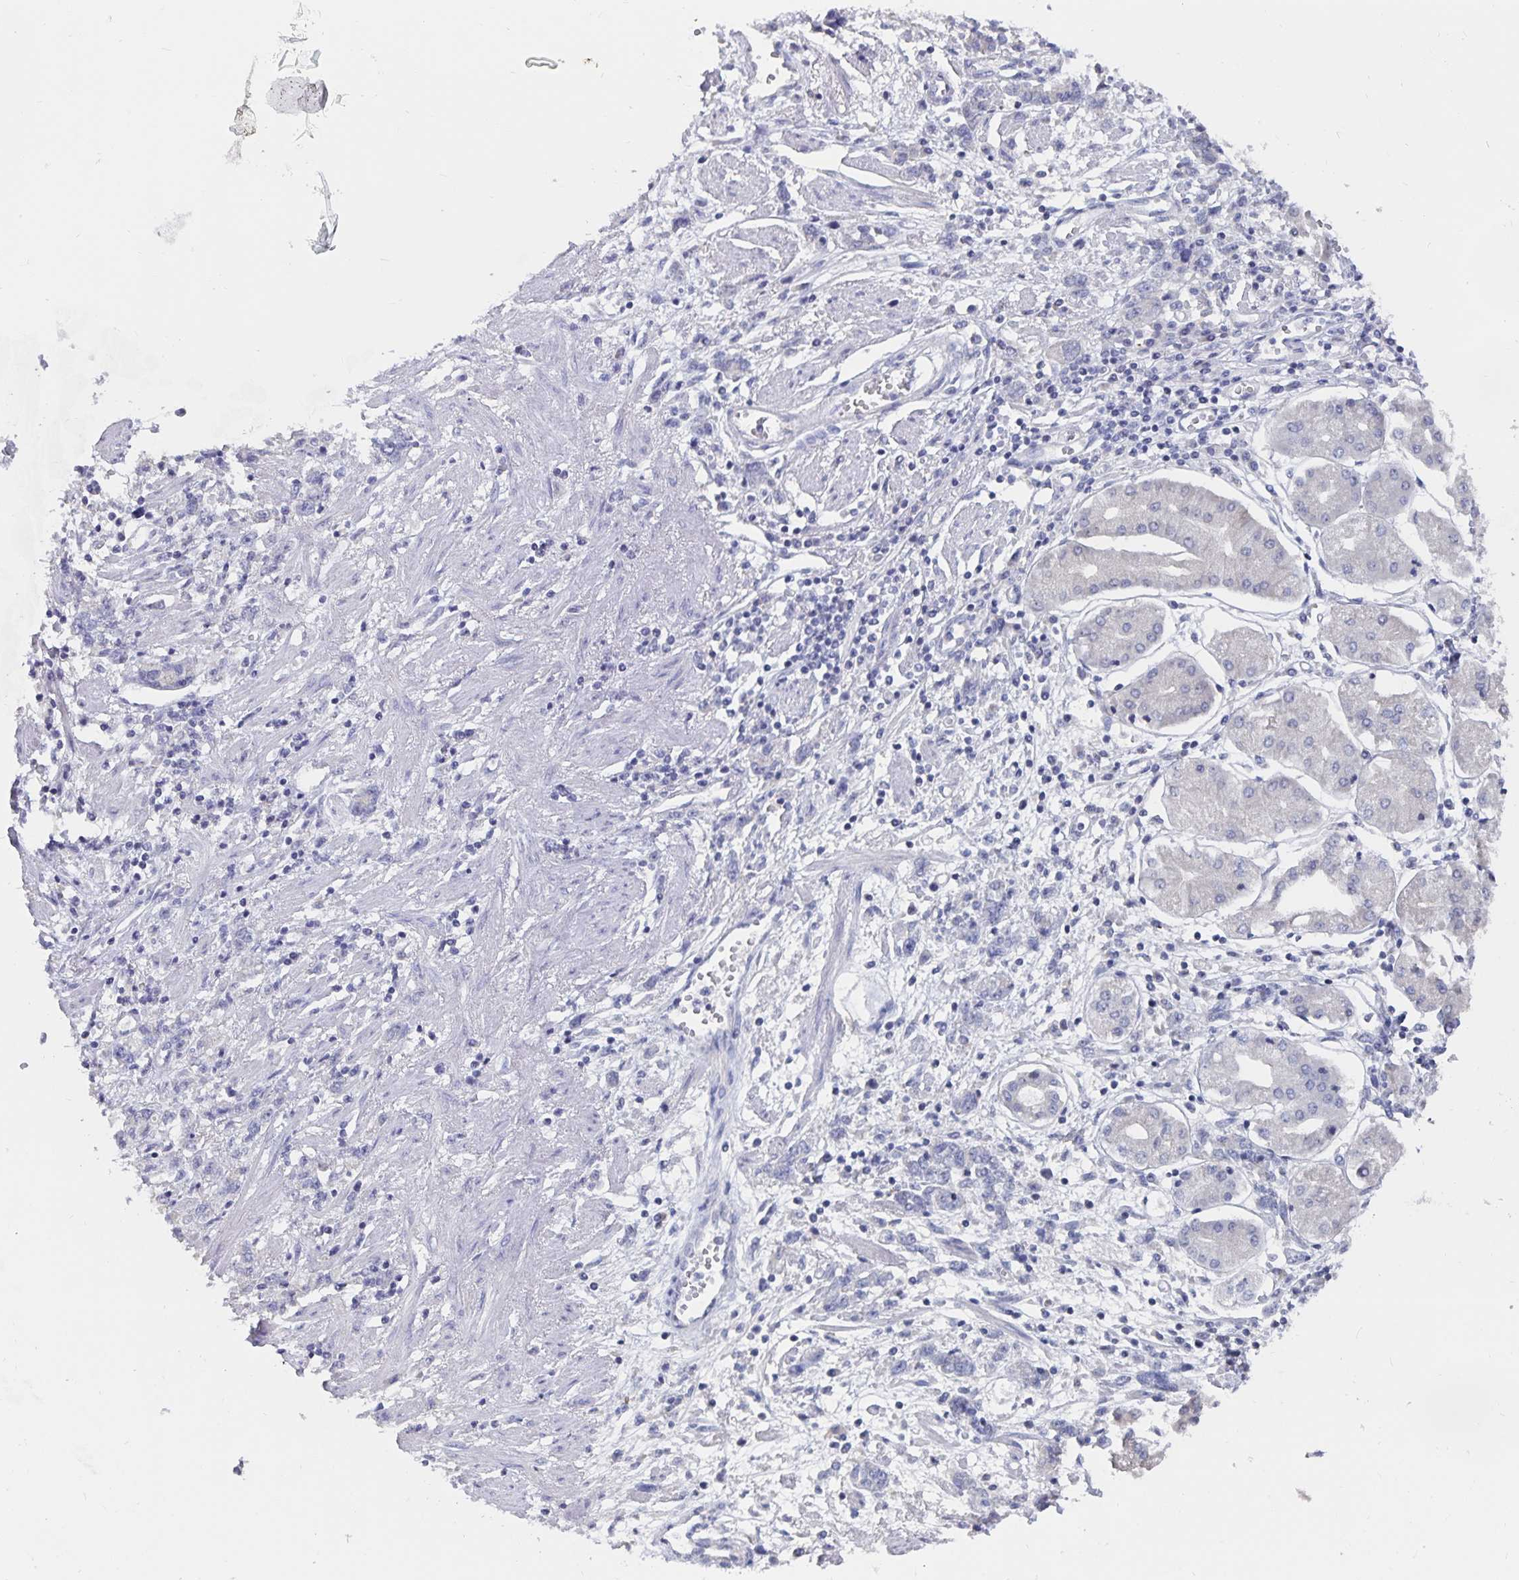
{"staining": {"intensity": "negative", "quantity": "none", "location": "none"}, "tissue": "stomach cancer", "cell_type": "Tumor cells", "image_type": "cancer", "snomed": [{"axis": "morphology", "description": "Adenocarcinoma, NOS"}, {"axis": "topography", "description": "Stomach"}], "caption": "This is an immunohistochemistry (IHC) photomicrograph of human stomach cancer (adenocarcinoma). There is no expression in tumor cells.", "gene": "CFAP69", "patient": {"sex": "female", "age": 76}}